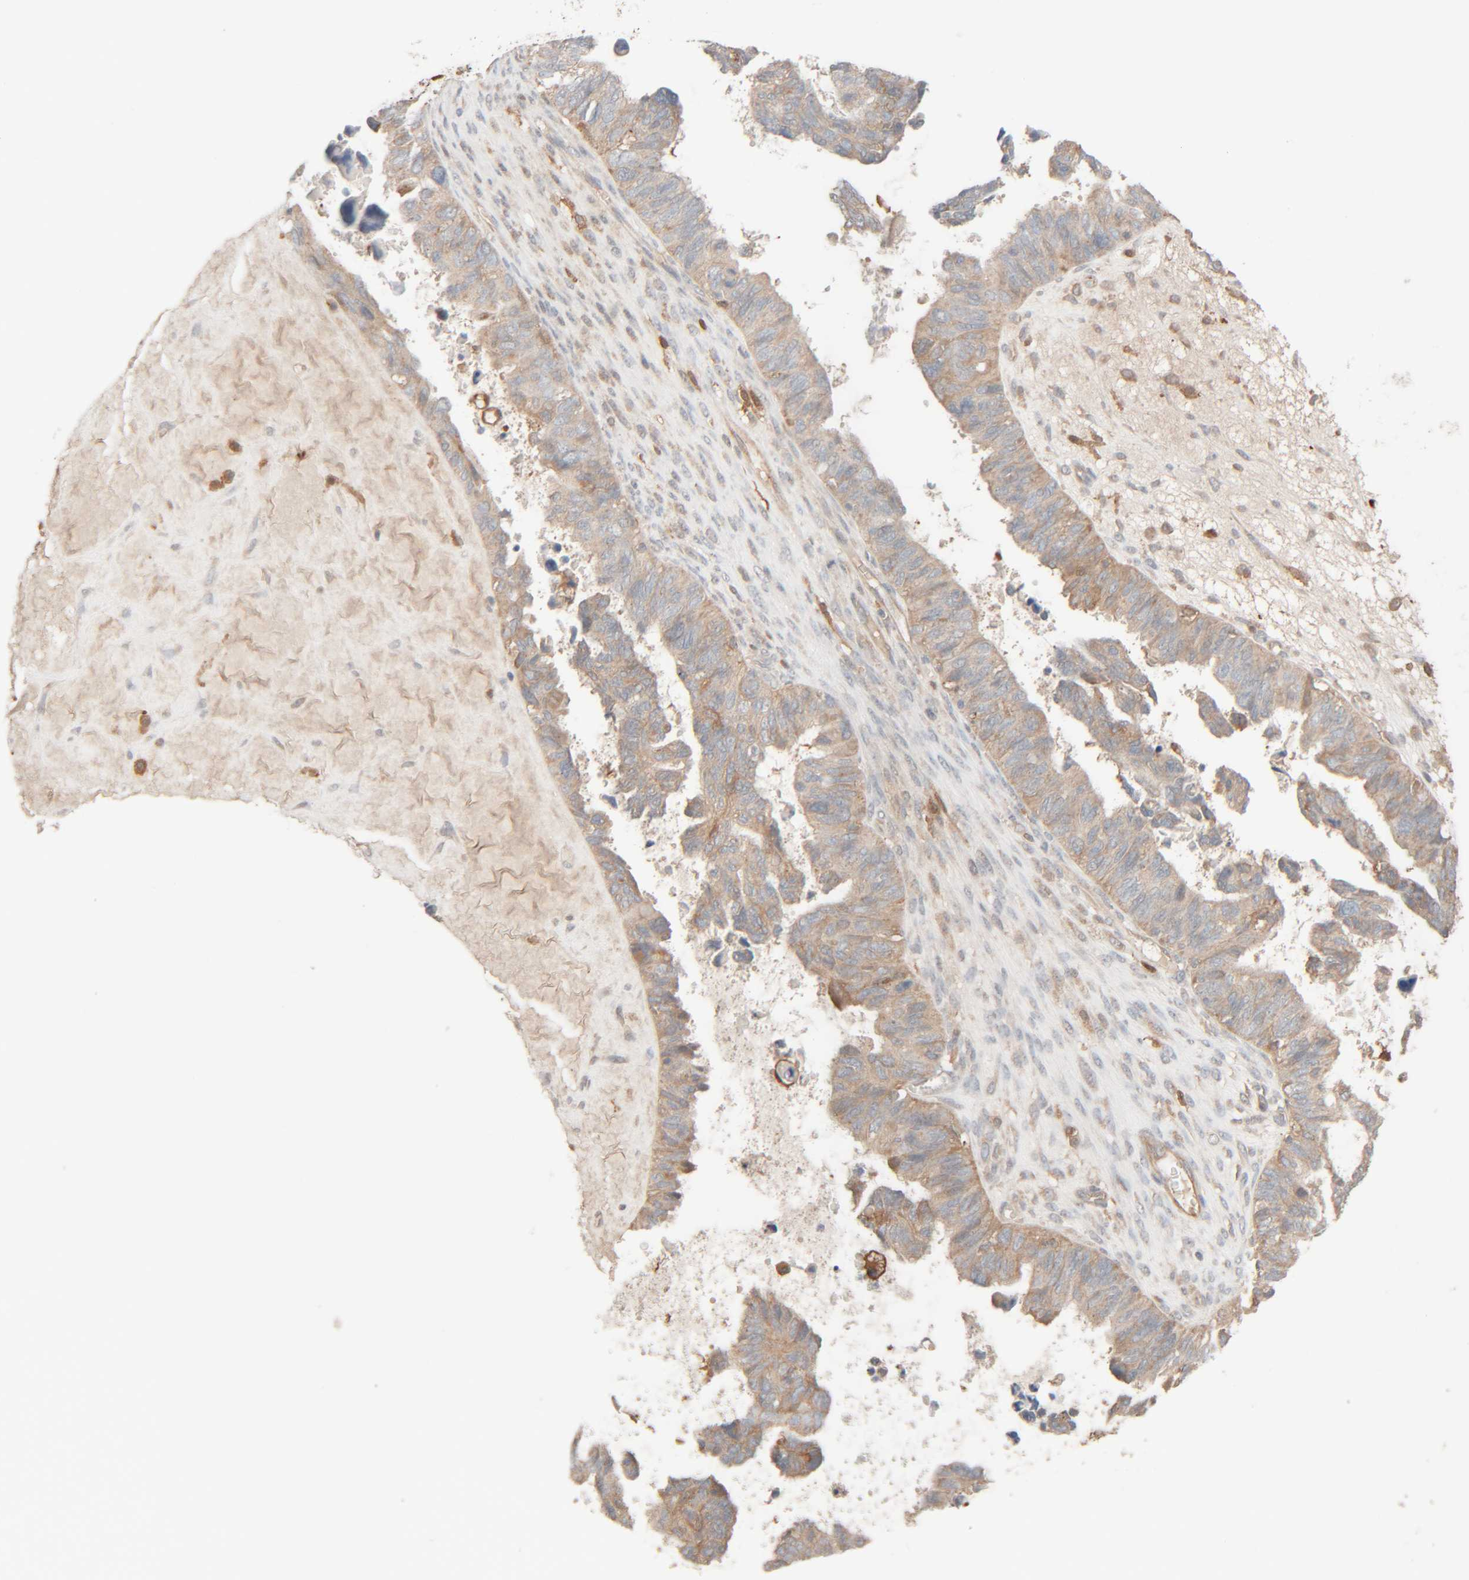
{"staining": {"intensity": "weak", "quantity": "<25%", "location": "cytoplasmic/membranous"}, "tissue": "ovarian cancer", "cell_type": "Tumor cells", "image_type": "cancer", "snomed": [{"axis": "morphology", "description": "Cystadenocarcinoma, serous, NOS"}, {"axis": "topography", "description": "Ovary"}], "caption": "There is no significant positivity in tumor cells of ovarian serous cystadenocarcinoma.", "gene": "TMEM192", "patient": {"sex": "female", "age": 79}}